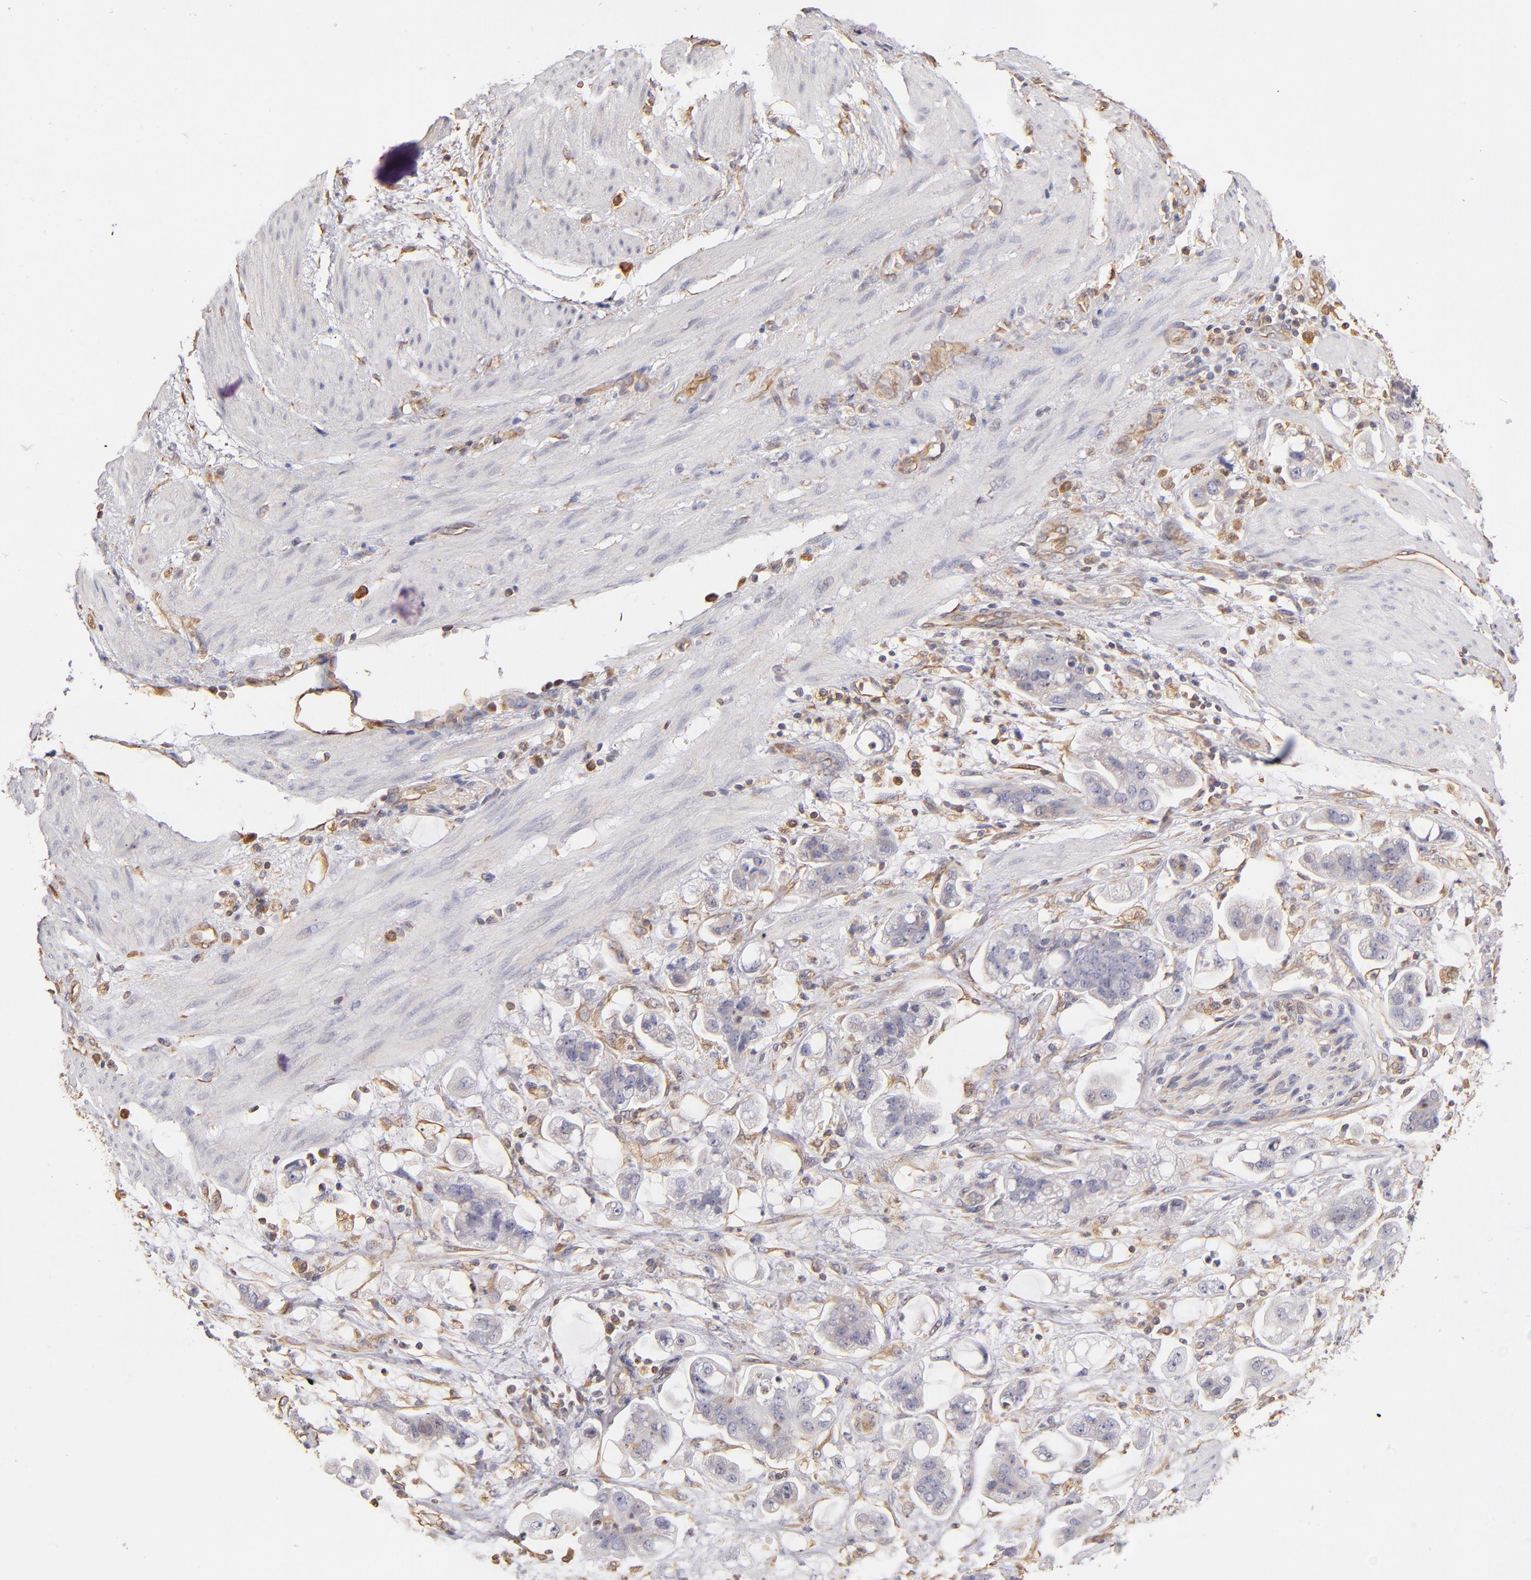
{"staining": {"intensity": "negative", "quantity": "none", "location": "none"}, "tissue": "stomach cancer", "cell_type": "Tumor cells", "image_type": "cancer", "snomed": [{"axis": "morphology", "description": "Adenocarcinoma, NOS"}, {"axis": "topography", "description": "Stomach"}], "caption": "DAB immunohistochemical staining of stomach adenocarcinoma exhibits no significant staining in tumor cells.", "gene": "ABCC1", "patient": {"sex": "male", "age": 62}}